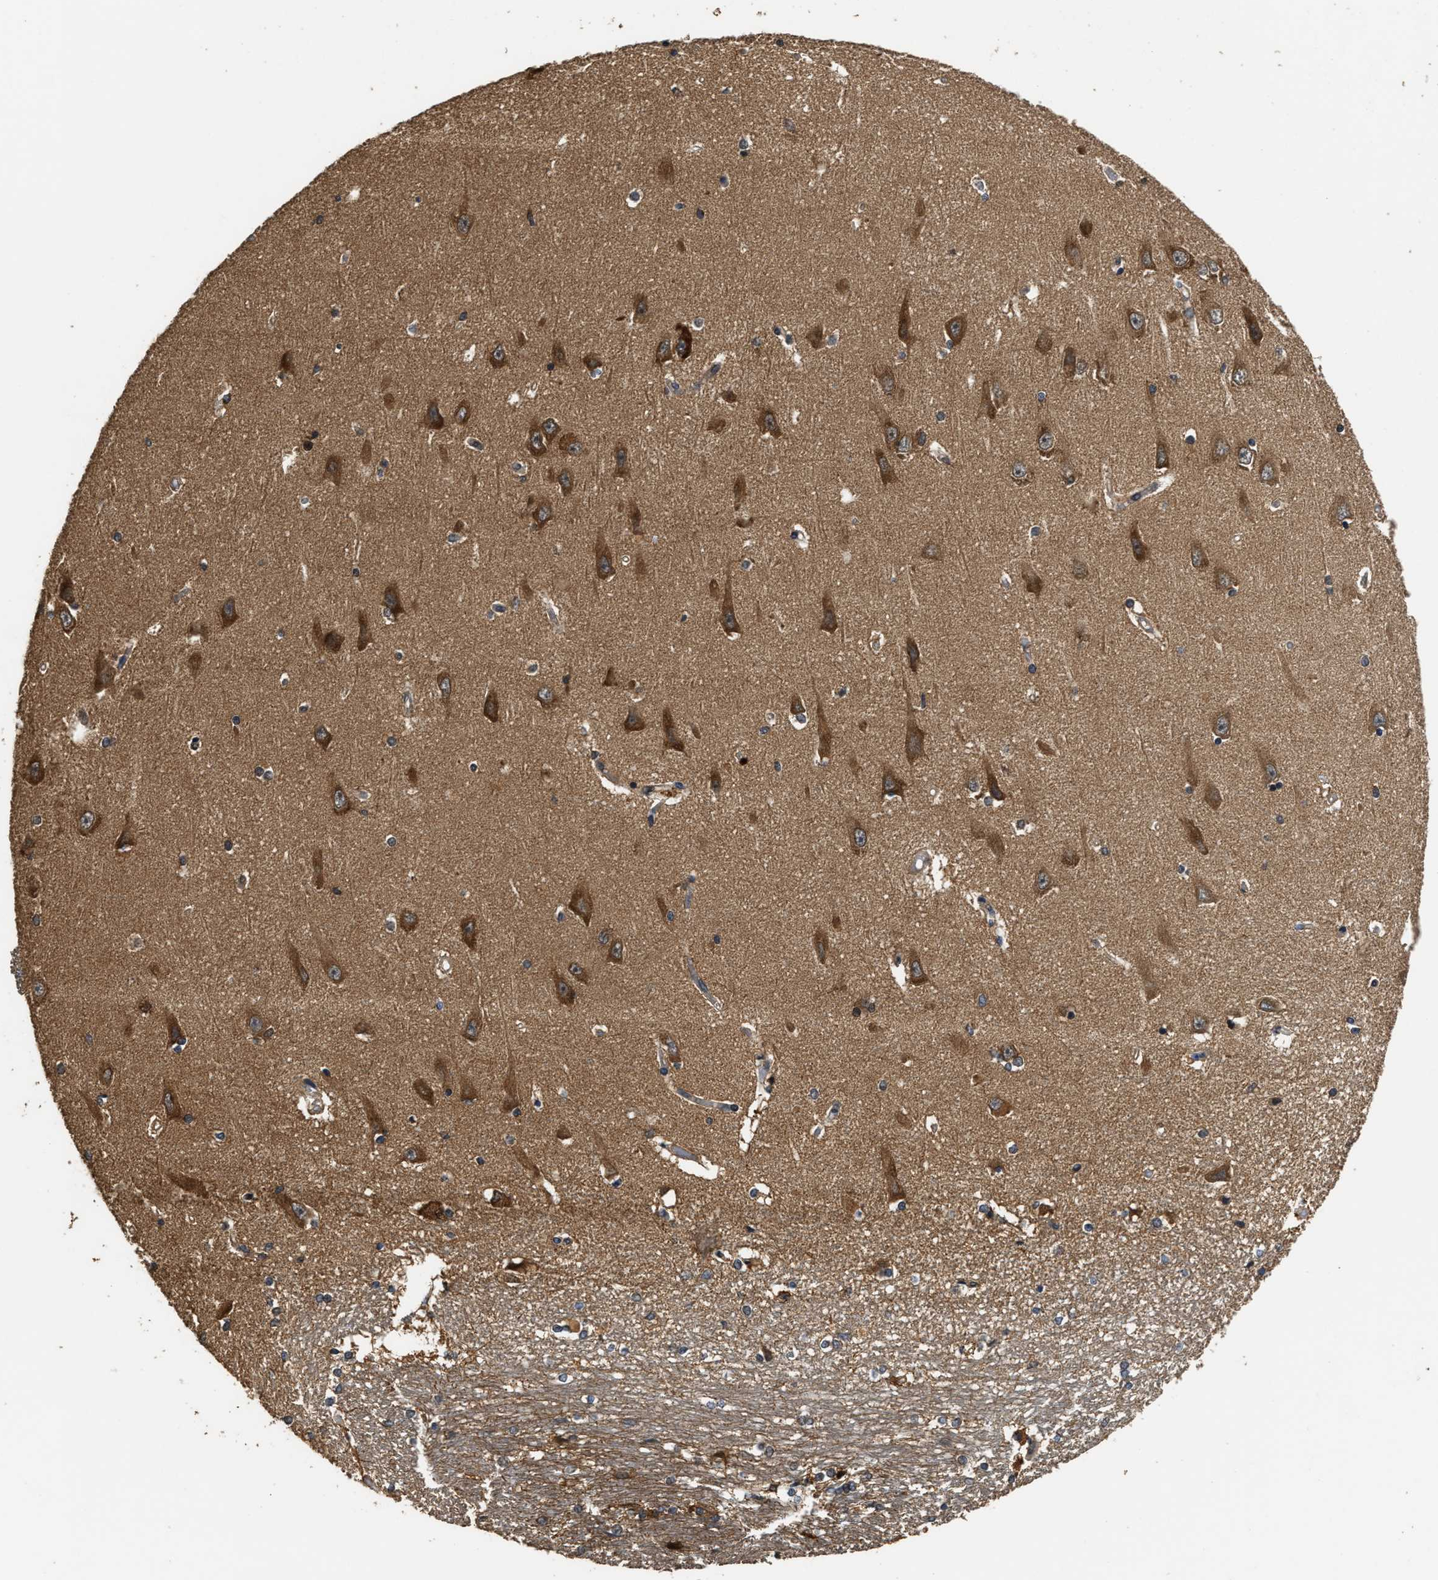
{"staining": {"intensity": "strong", "quantity": "<25%", "location": "cytoplasmic/membranous"}, "tissue": "hippocampus", "cell_type": "Glial cells", "image_type": "normal", "snomed": [{"axis": "morphology", "description": "Normal tissue, NOS"}, {"axis": "topography", "description": "Hippocampus"}], "caption": "Hippocampus stained for a protein reveals strong cytoplasmic/membranous positivity in glial cells. (brown staining indicates protein expression, while blue staining denotes nuclei).", "gene": "DNAJC2", "patient": {"sex": "male", "age": 45}}